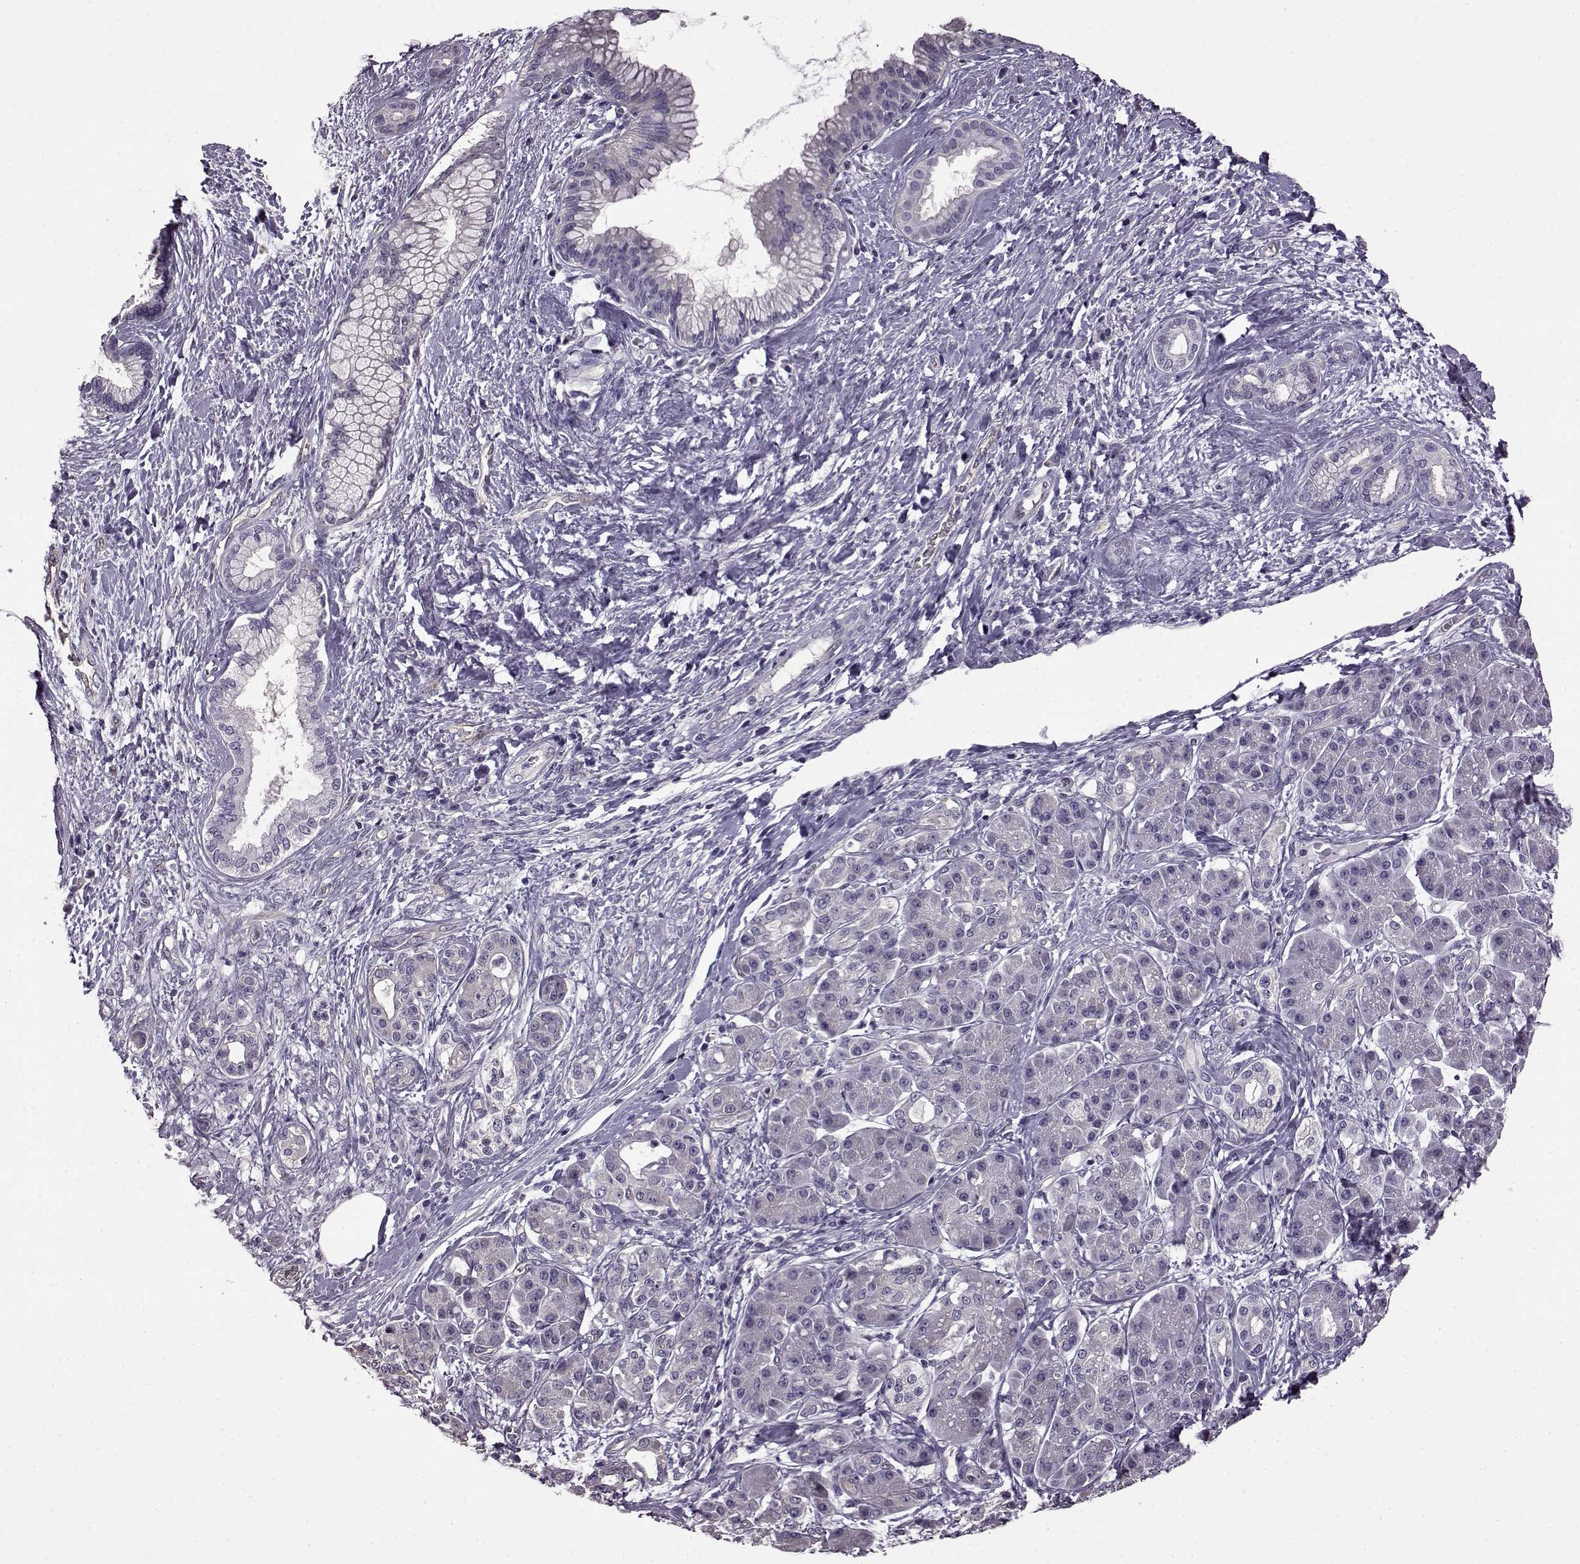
{"staining": {"intensity": "negative", "quantity": "none", "location": "none"}, "tissue": "pancreatic cancer", "cell_type": "Tumor cells", "image_type": "cancer", "snomed": [{"axis": "morphology", "description": "Adenocarcinoma, NOS"}, {"axis": "topography", "description": "Pancreas"}], "caption": "High magnification brightfield microscopy of pancreatic cancer (adenocarcinoma) stained with DAB (3,3'-diaminobenzidine) (brown) and counterstained with hematoxylin (blue): tumor cells show no significant staining.", "gene": "EDDM3B", "patient": {"sex": "female", "age": 73}}